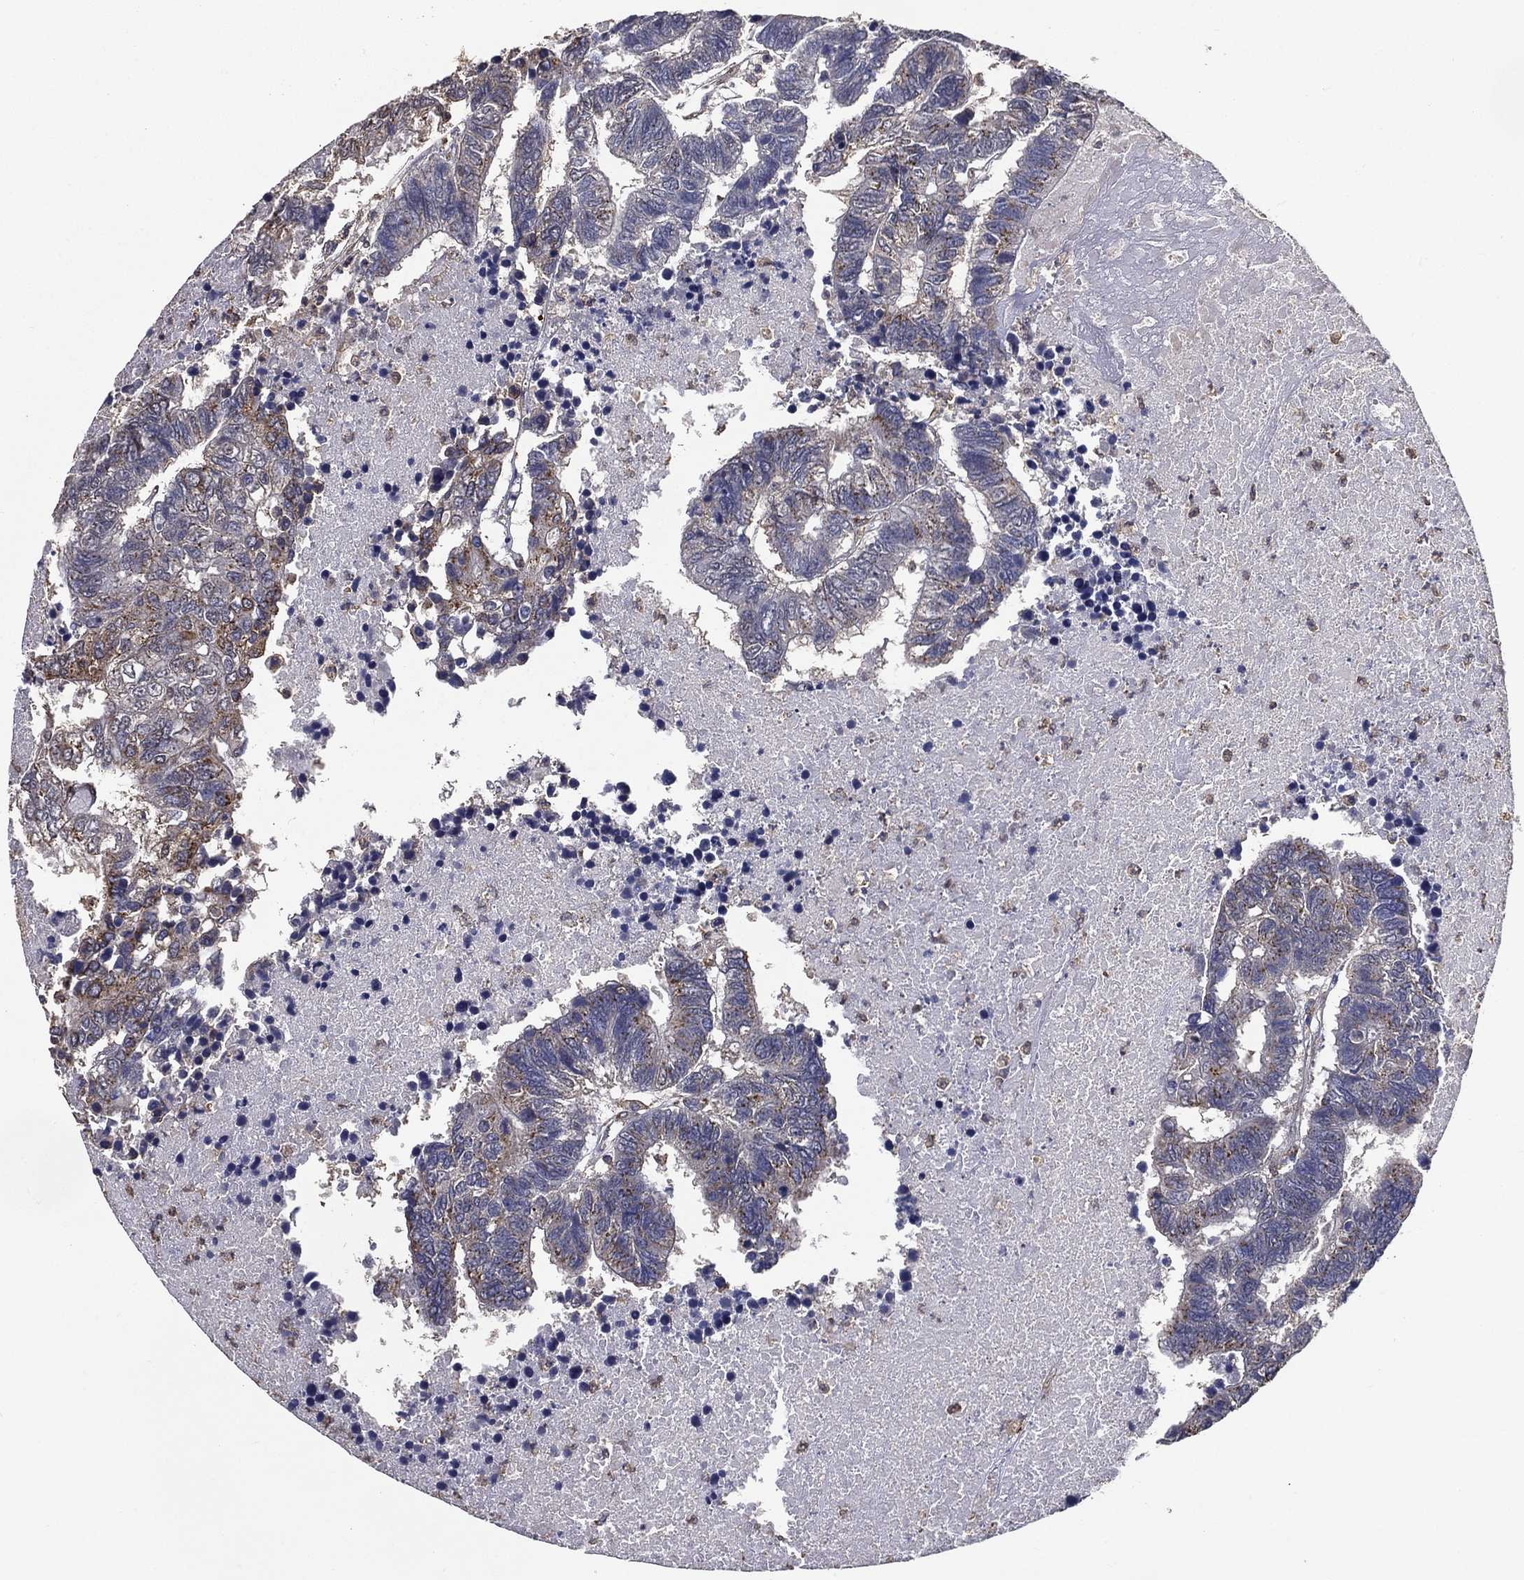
{"staining": {"intensity": "weak", "quantity": "25%-75%", "location": "cytoplasmic/membranous"}, "tissue": "colorectal cancer", "cell_type": "Tumor cells", "image_type": "cancer", "snomed": [{"axis": "morphology", "description": "Adenocarcinoma, NOS"}, {"axis": "topography", "description": "Colon"}], "caption": "The image displays immunohistochemical staining of colorectal cancer. There is weak cytoplasmic/membranous expression is present in about 25%-75% of tumor cells.", "gene": "GPR183", "patient": {"sex": "female", "age": 48}}